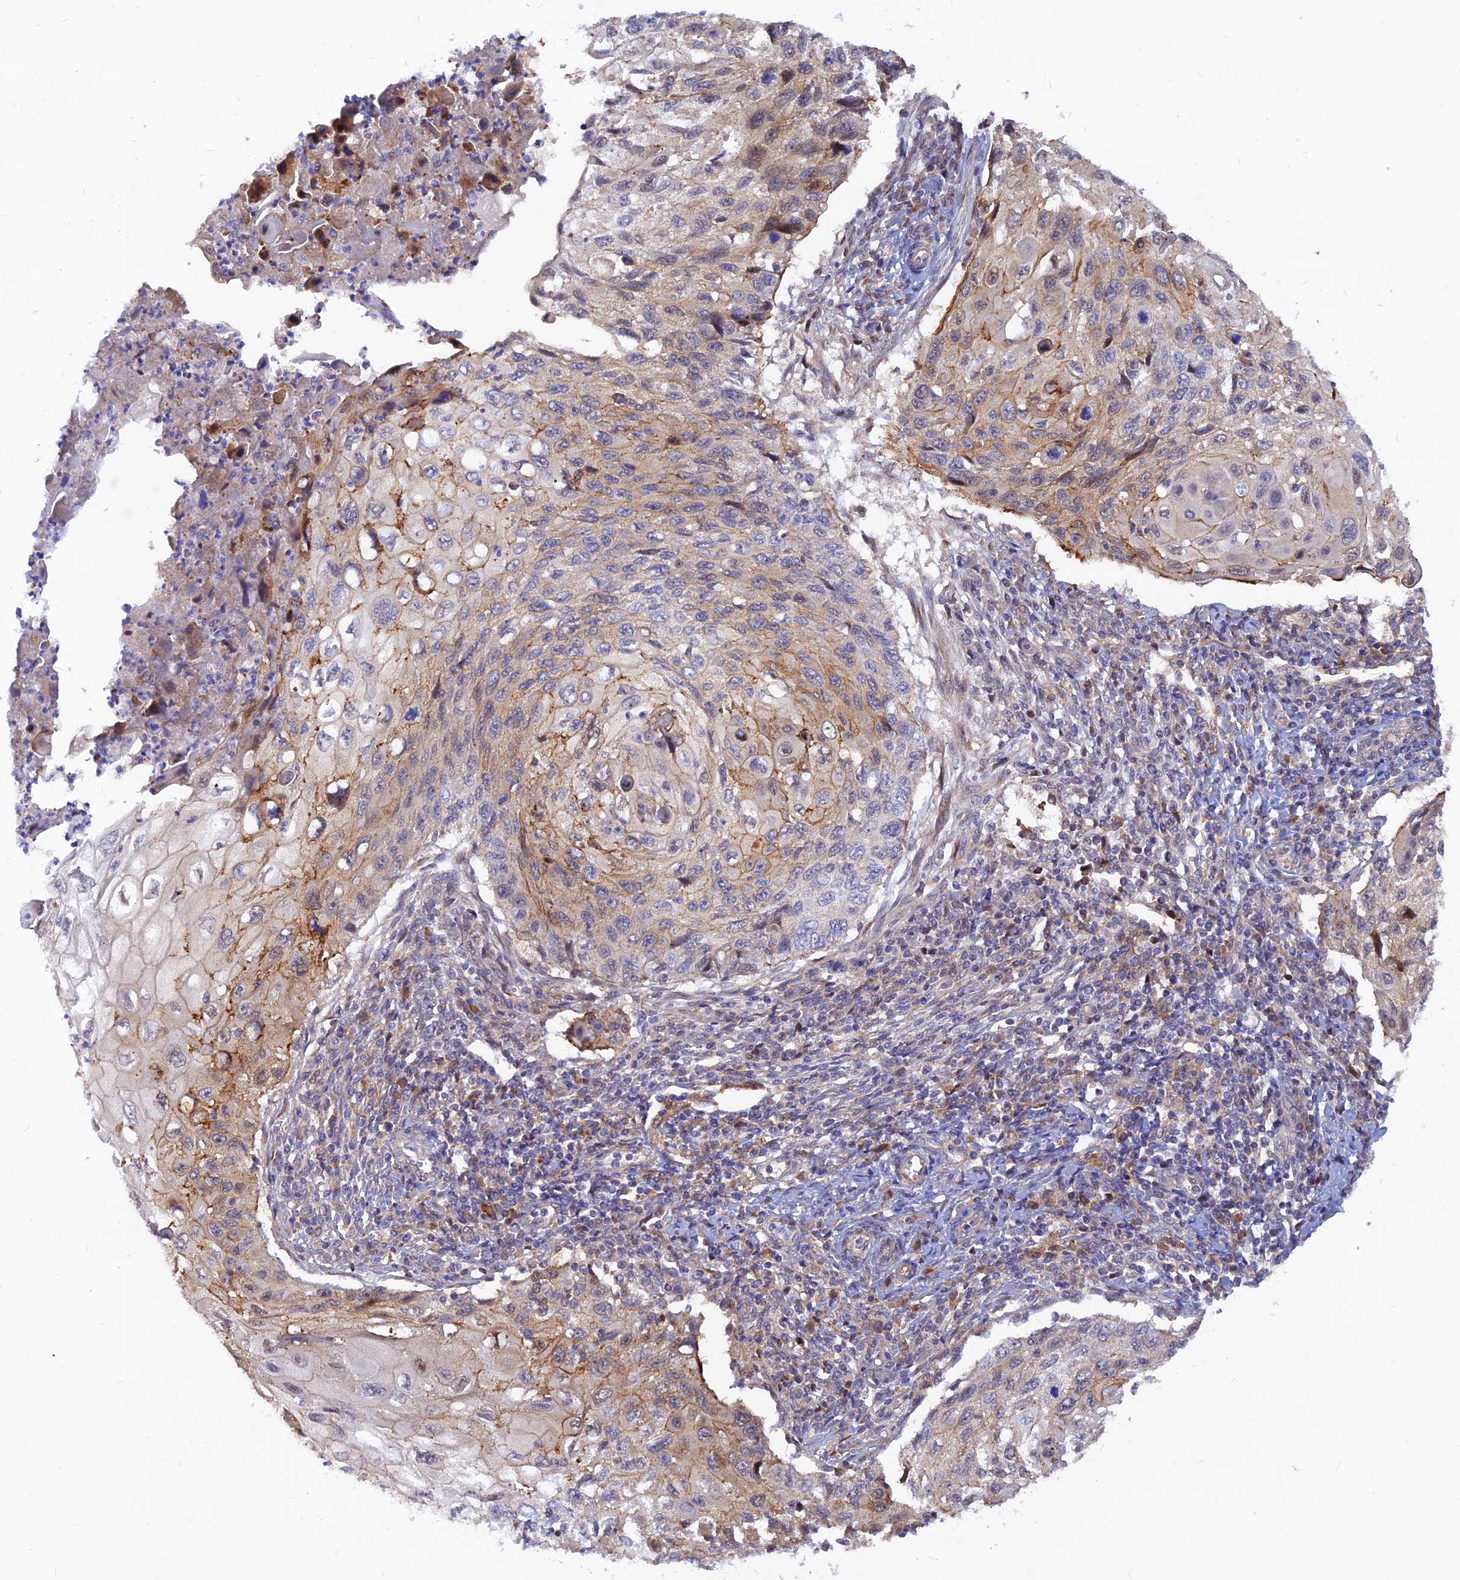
{"staining": {"intensity": "moderate", "quantity": "<25%", "location": "cytoplasmic/membranous"}, "tissue": "cervical cancer", "cell_type": "Tumor cells", "image_type": "cancer", "snomed": [{"axis": "morphology", "description": "Squamous cell carcinoma, NOS"}, {"axis": "topography", "description": "Cervix"}], "caption": "High-magnification brightfield microscopy of cervical cancer stained with DAB (brown) and counterstained with hematoxylin (blue). tumor cells exhibit moderate cytoplasmic/membranous expression is identified in approximately<25% of cells.", "gene": "DNAJC16", "patient": {"sex": "female", "age": 70}}